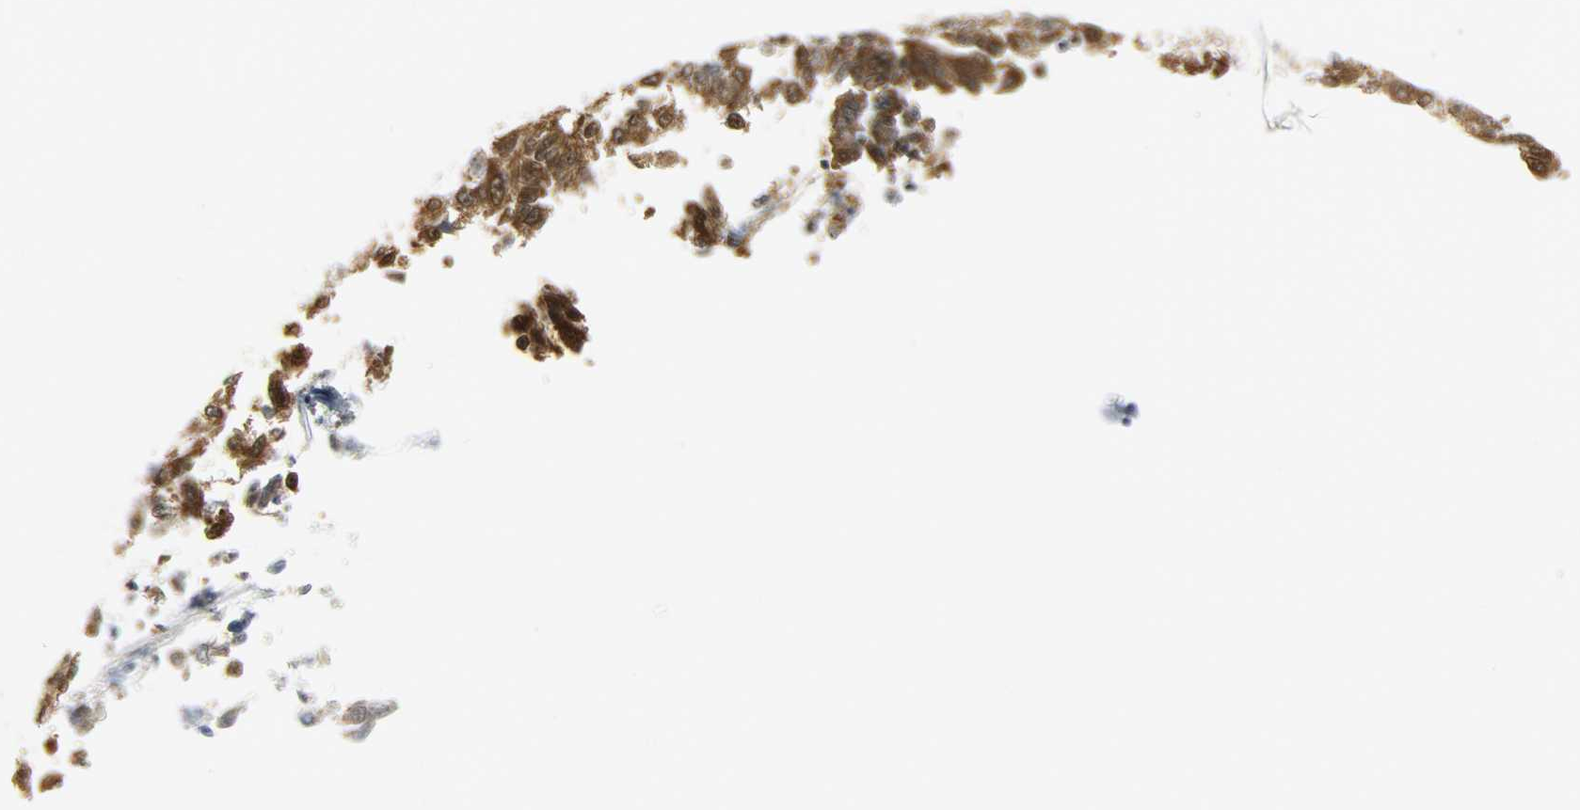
{"staining": {"intensity": "strong", "quantity": ">75%", "location": "cytoplasmic/membranous,nuclear"}, "tissue": "endometrial cancer", "cell_type": "Tumor cells", "image_type": "cancer", "snomed": [{"axis": "morphology", "description": "Adenocarcinoma, NOS"}, {"axis": "topography", "description": "Endometrium"}], "caption": "Immunohistochemistry (IHC) image of neoplastic tissue: human endometrial cancer (adenocarcinoma) stained using IHC demonstrates high levels of strong protein expression localized specifically in the cytoplasmic/membranous and nuclear of tumor cells, appearing as a cytoplasmic/membranous and nuclear brown color.", "gene": "EIF4EBP1", "patient": {"sex": "female", "age": 42}}